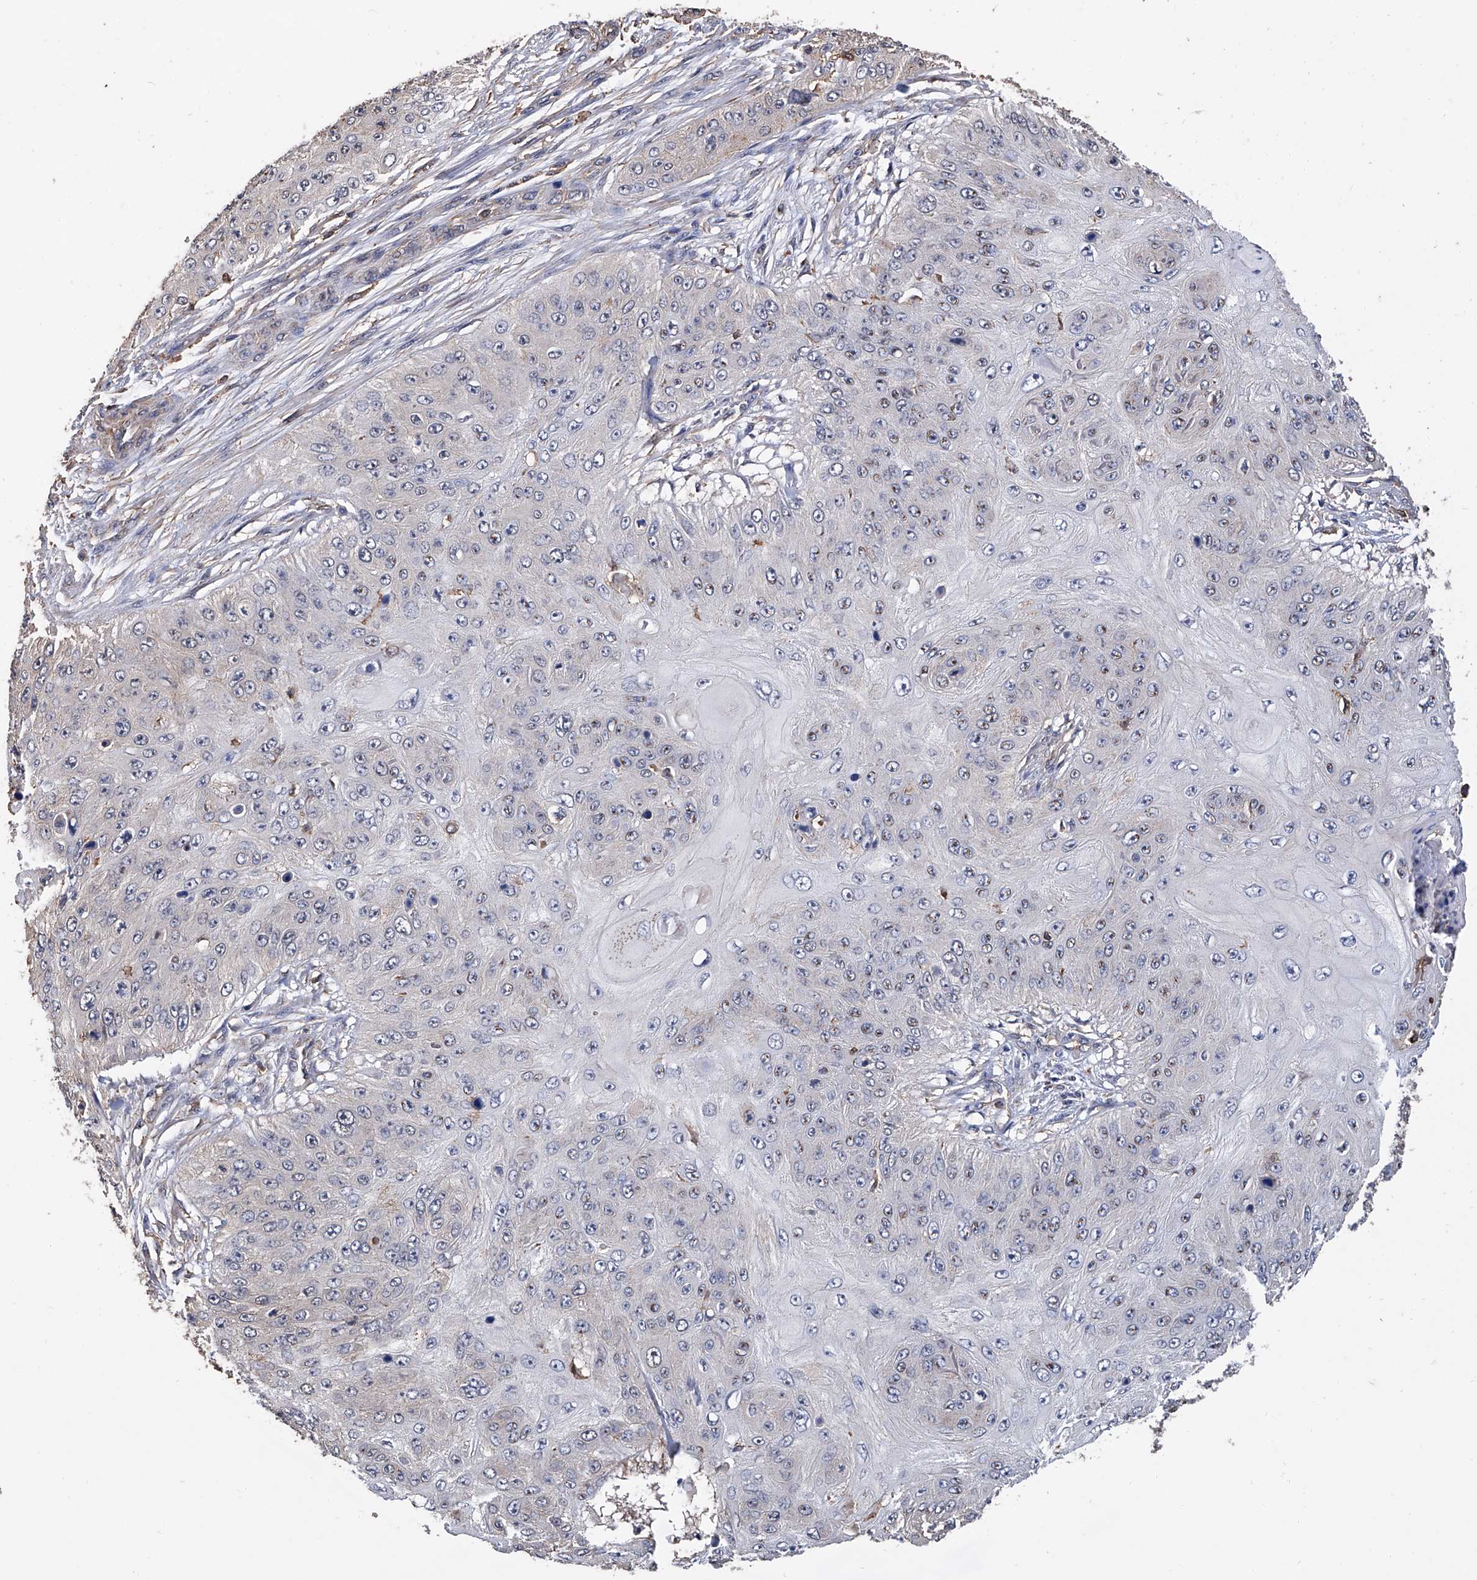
{"staining": {"intensity": "negative", "quantity": "none", "location": "none"}, "tissue": "skin cancer", "cell_type": "Tumor cells", "image_type": "cancer", "snomed": [{"axis": "morphology", "description": "Squamous cell carcinoma, NOS"}, {"axis": "topography", "description": "Skin"}], "caption": "Squamous cell carcinoma (skin) was stained to show a protein in brown. There is no significant staining in tumor cells.", "gene": "GPT", "patient": {"sex": "female", "age": 80}}